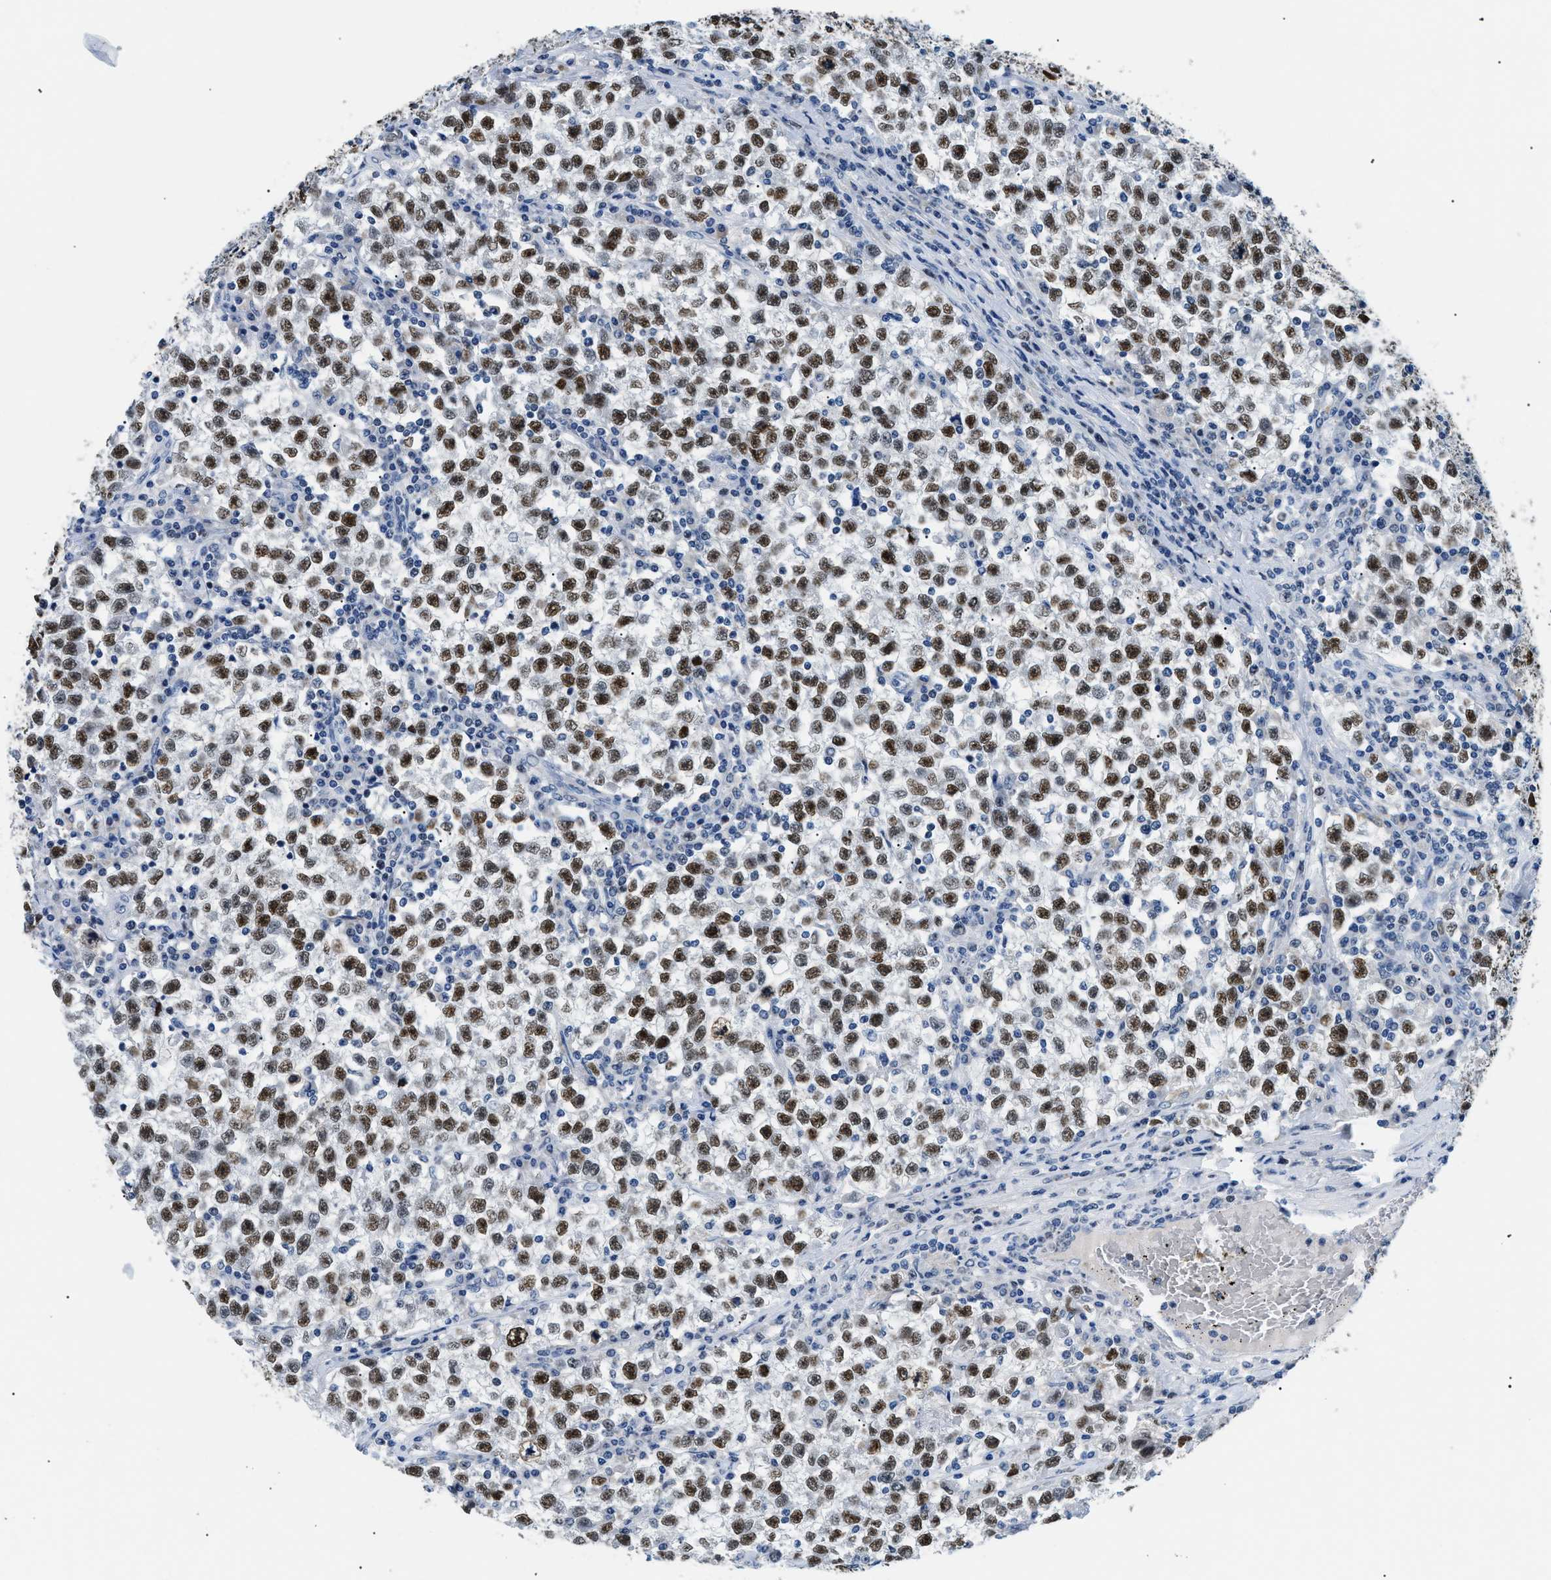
{"staining": {"intensity": "strong", "quantity": ">75%", "location": "nuclear"}, "tissue": "testis cancer", "cell_type": "Tumor cells", "image_type": "cancer", "snomed": [{"axis": "morphology", "description": "Seminoma, NOS"}, {"axis": "topography", "description": "Testis"}], "caption": "Testis seminoma was stained to show a protein in brown. There is high levels of strong nuclear expression in approximately >75% of tumor cells.", "gene": "SMARCC1", "patient": {"sex": "male", "age": 22}}